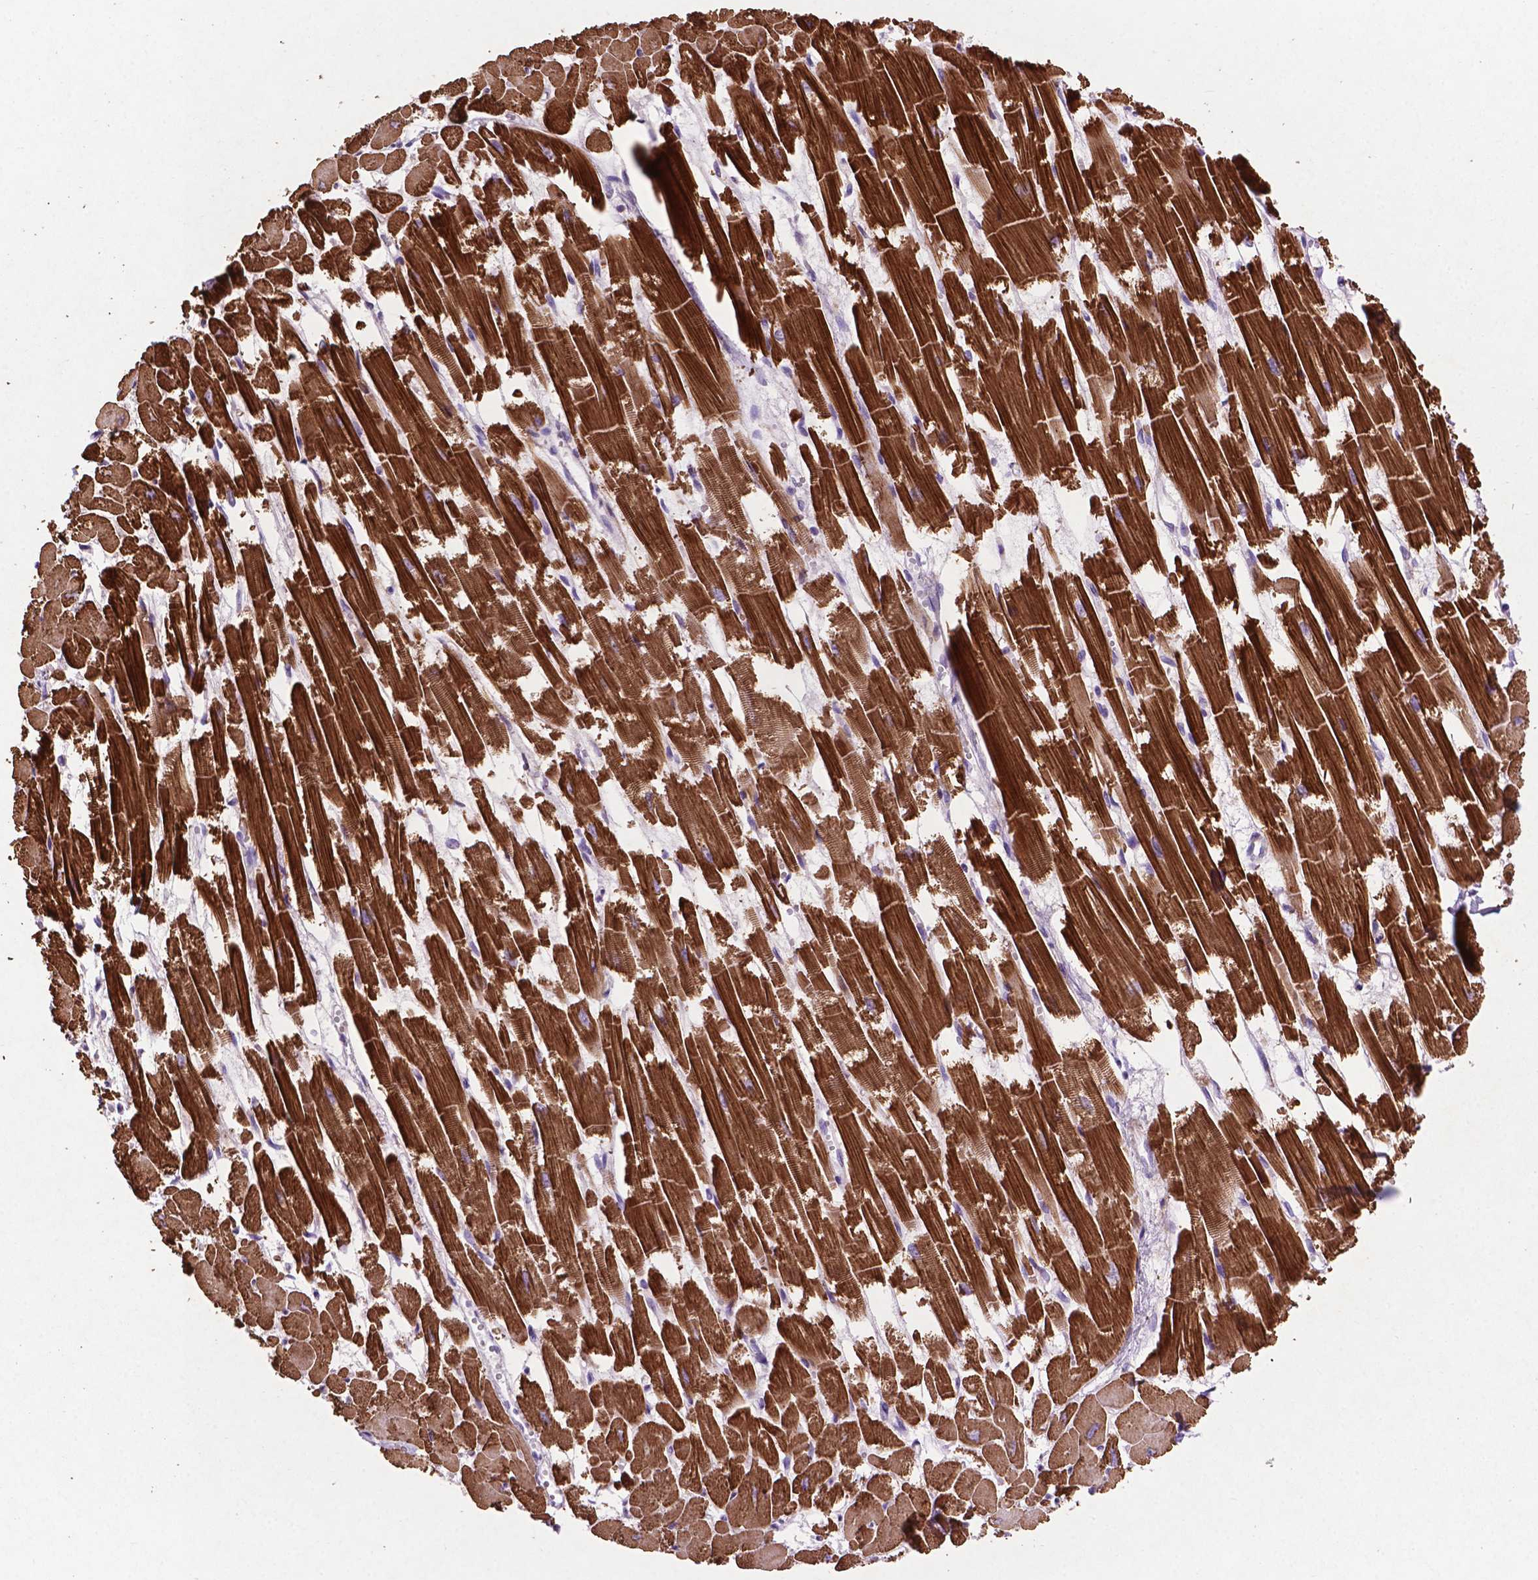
{"staining": {"intensity": "strong", "quantity": ">75%", "location": "cytoplasmic/membranous"}, "tissue": "heart muscle", "cell_type": "Cardiomyocytes", "image_type": "normal", "snomed": [{"axis": "morphology", "description": "Normal tissue, NOS"}, {"axis": "topography", "description": "Heart"}], "caption": "Normal heart muscle reveals strong cytoplasmic/membranous staining in about >75% of cardiomyocytes (DAB (3,3'-diaminobenzidine) IHC with brightfield microscopy, high magnification)..", "gene": "MBTPS1", "patient": {"sex": "female", "age": 52}}